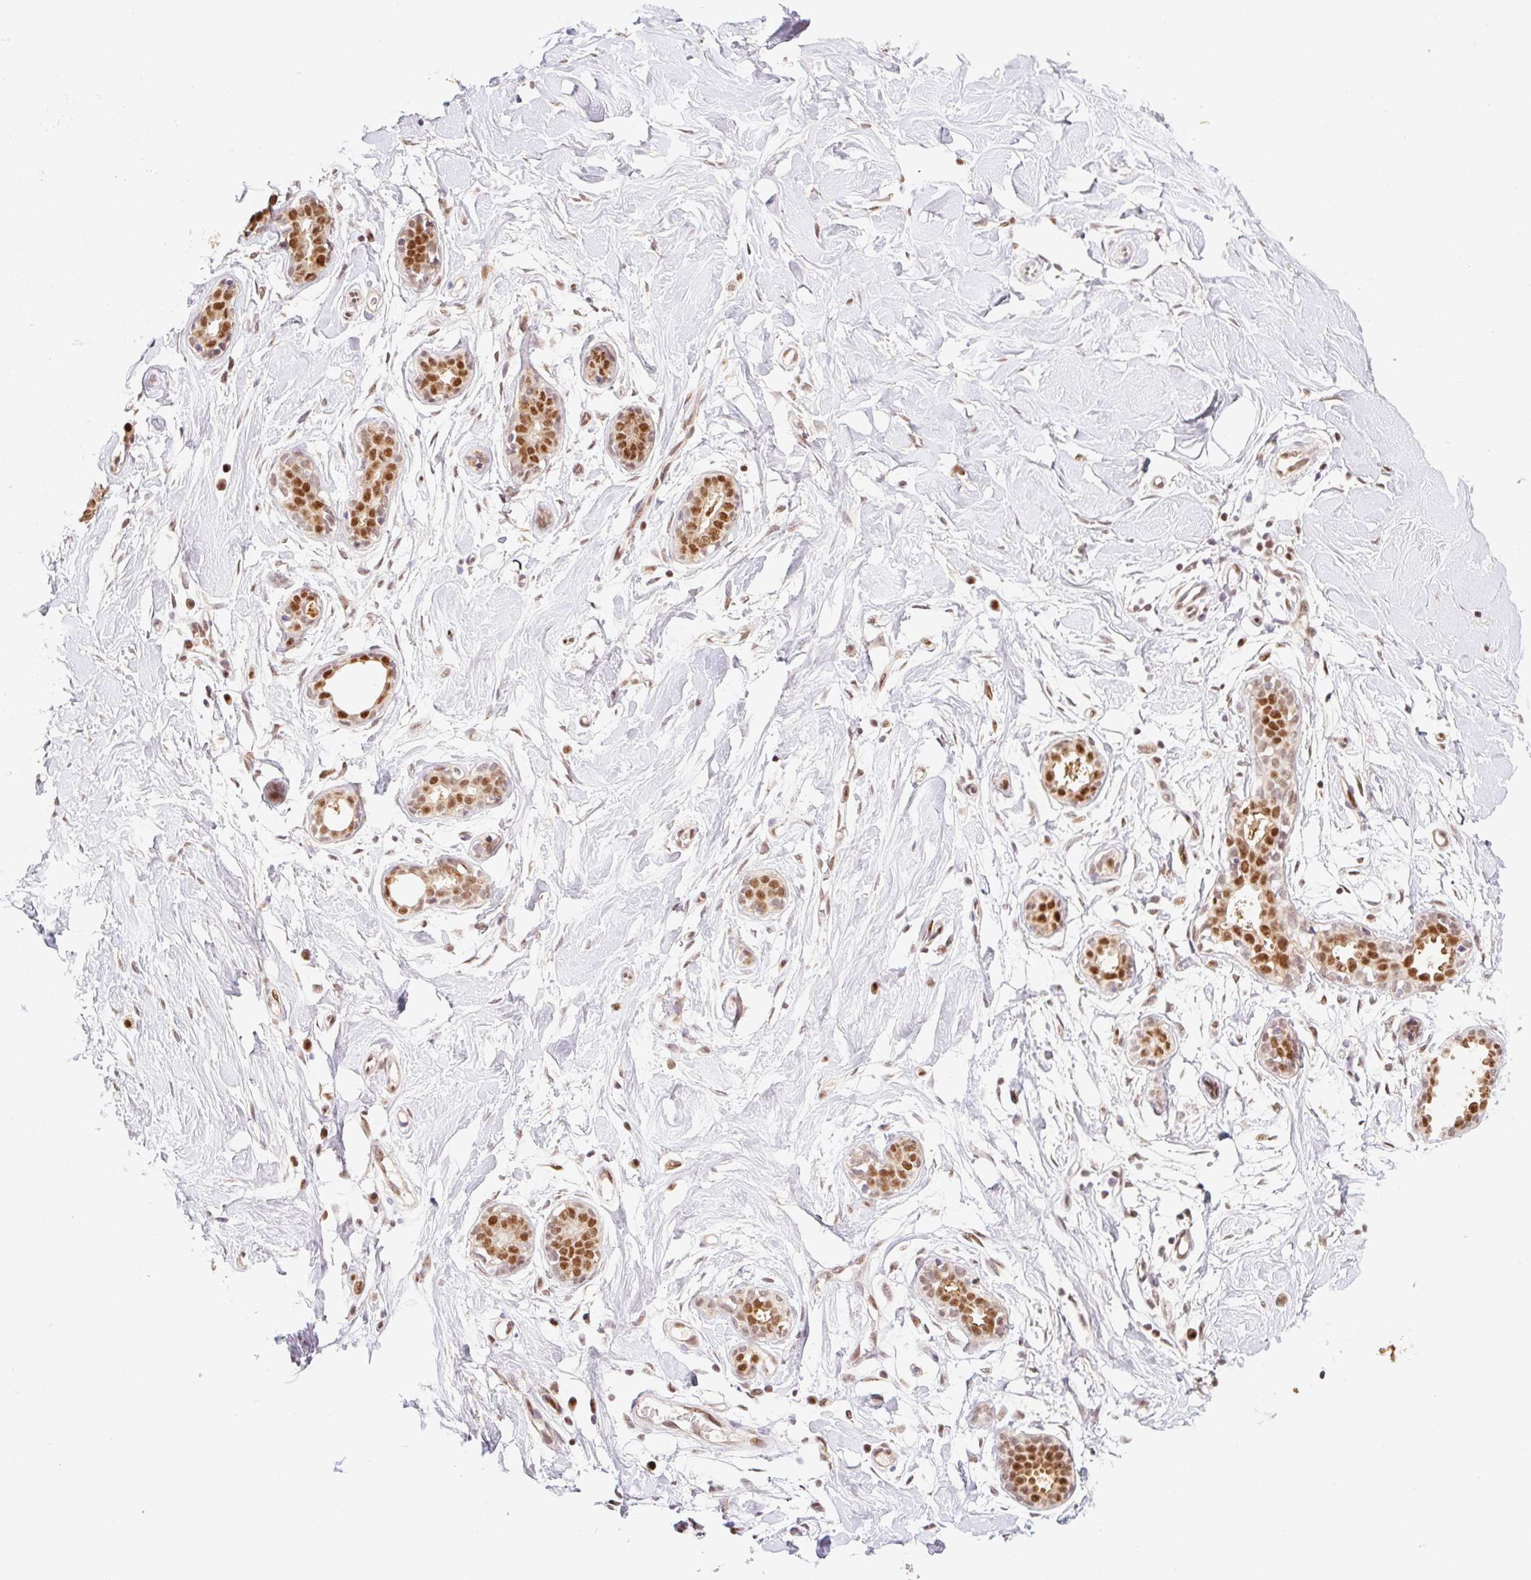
{"staining": {"intensity": "negative", "quantity": "none", "location": "none"}, "tissue": "breast", "cell_type": "Adipocytes", "image_type": "normal", "snomed": [{"axis": "morphology", "description": "Normal tissue, NOS"}, {"axis": "topography", "description": "Breast"}], "caption": "The histopathology image exhibits no significant positivity in adipocytes of breast. Brightfield microscopy of immunohistochemistry (IHC) stained with DAB (brown) and hematoxylin (blue), captured at high magnification.", "gene": "GPR139", "patient": {"sex": "female", "age": 27}}